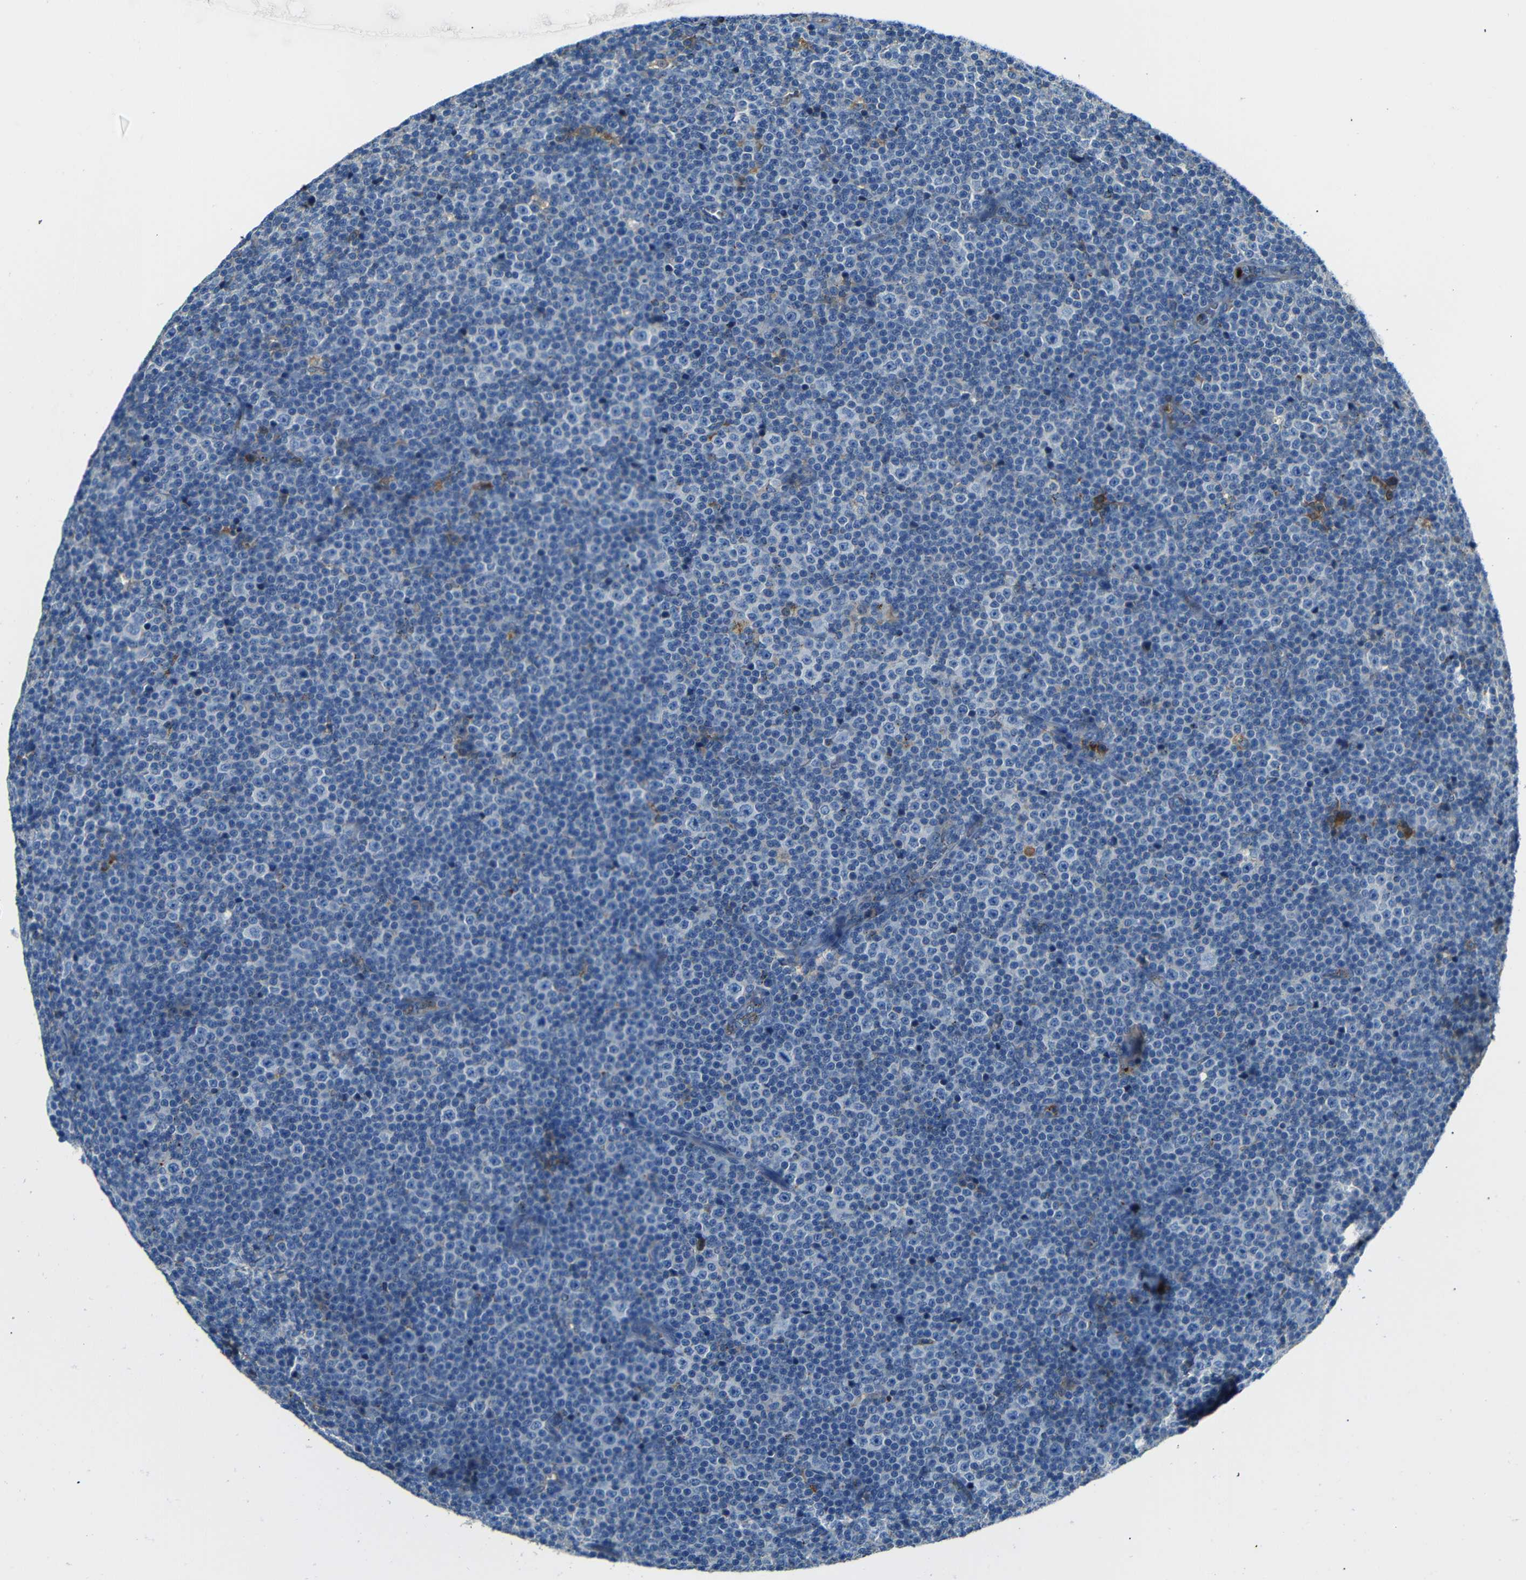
{"staining": {"intensity": "moderate", "quantity": "<25%", "location": "cytoplasmic/membranous"}, "tissue": "lymphoma", "cell_type": "Tumor cells", "image_type": "cancer", "snomed": [{"axis": "morphology", "description": "Malignant lymphoma, non-Hodgkin's type, Low grade"}, {"axis": "topography", "description": "Lymph node"}], "caption": "Malignant lymphoma, non-Hodgkin's type (low-grade) stained for a protein (brown) shows moderate cytoplasmic/membranous positive positivity in about <25% of tumor cells.", "gene": "SERPINA1", "patient": {"sex": "female", "age": 67}}